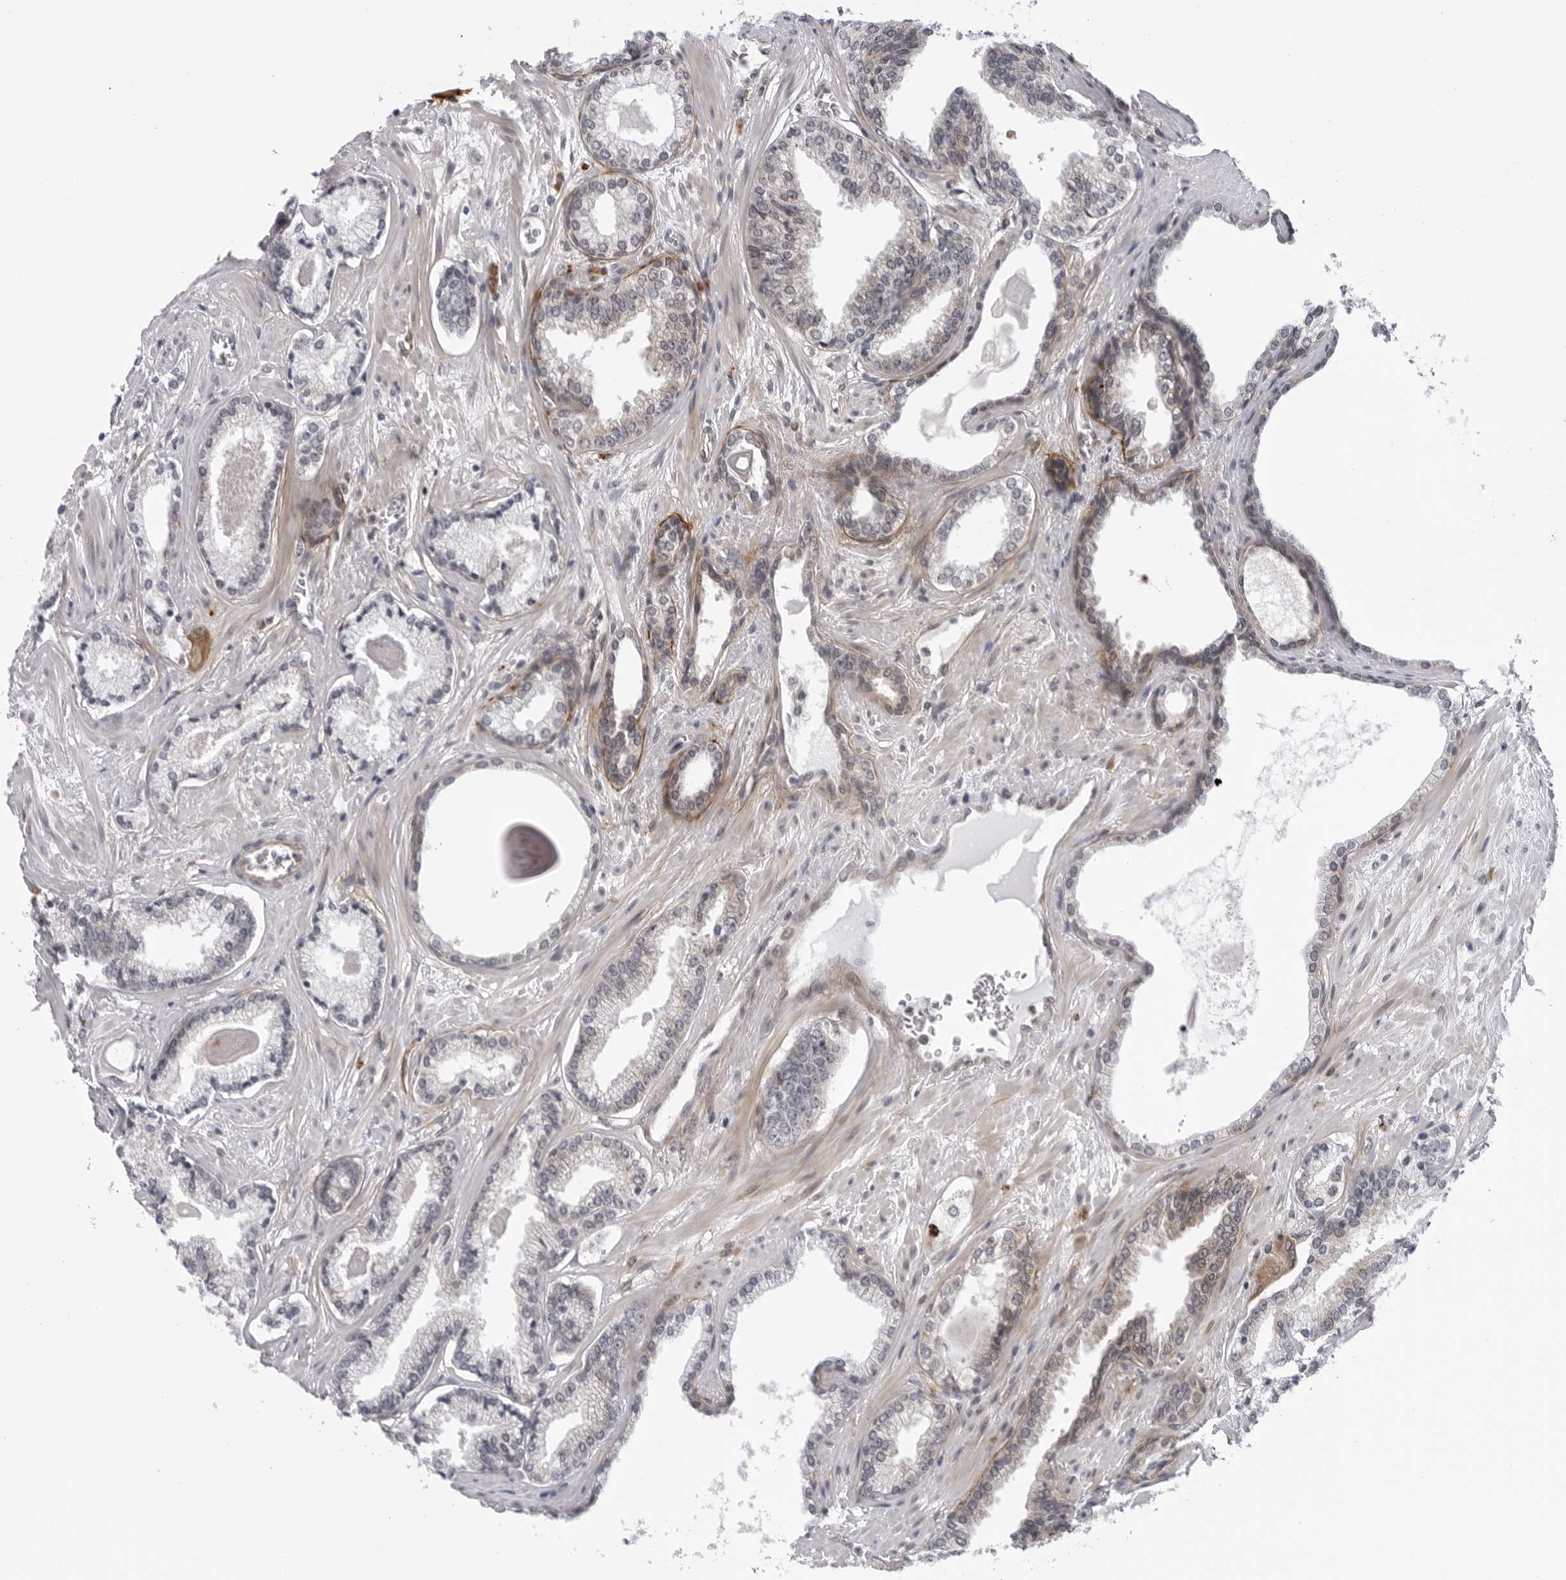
{"staining": {"intensity": "negative", "quantity": "none", "location": "none"}, "tissue": "prostate cancer", "cell_type": "Tumor cells", "image_type": "cancer", "snomed": [{"axis": "morphology", "description": "Adenocarcinoma, Low grade"}, {"axis": "topography", "description": "Prostate"}], "caption": "Tumor cells show no significant protein positivity in prostate cancer (low-grade adenocarcinoma).", "gene": "KIAA1614", "patient": {"sex": "male", "age": 70}}